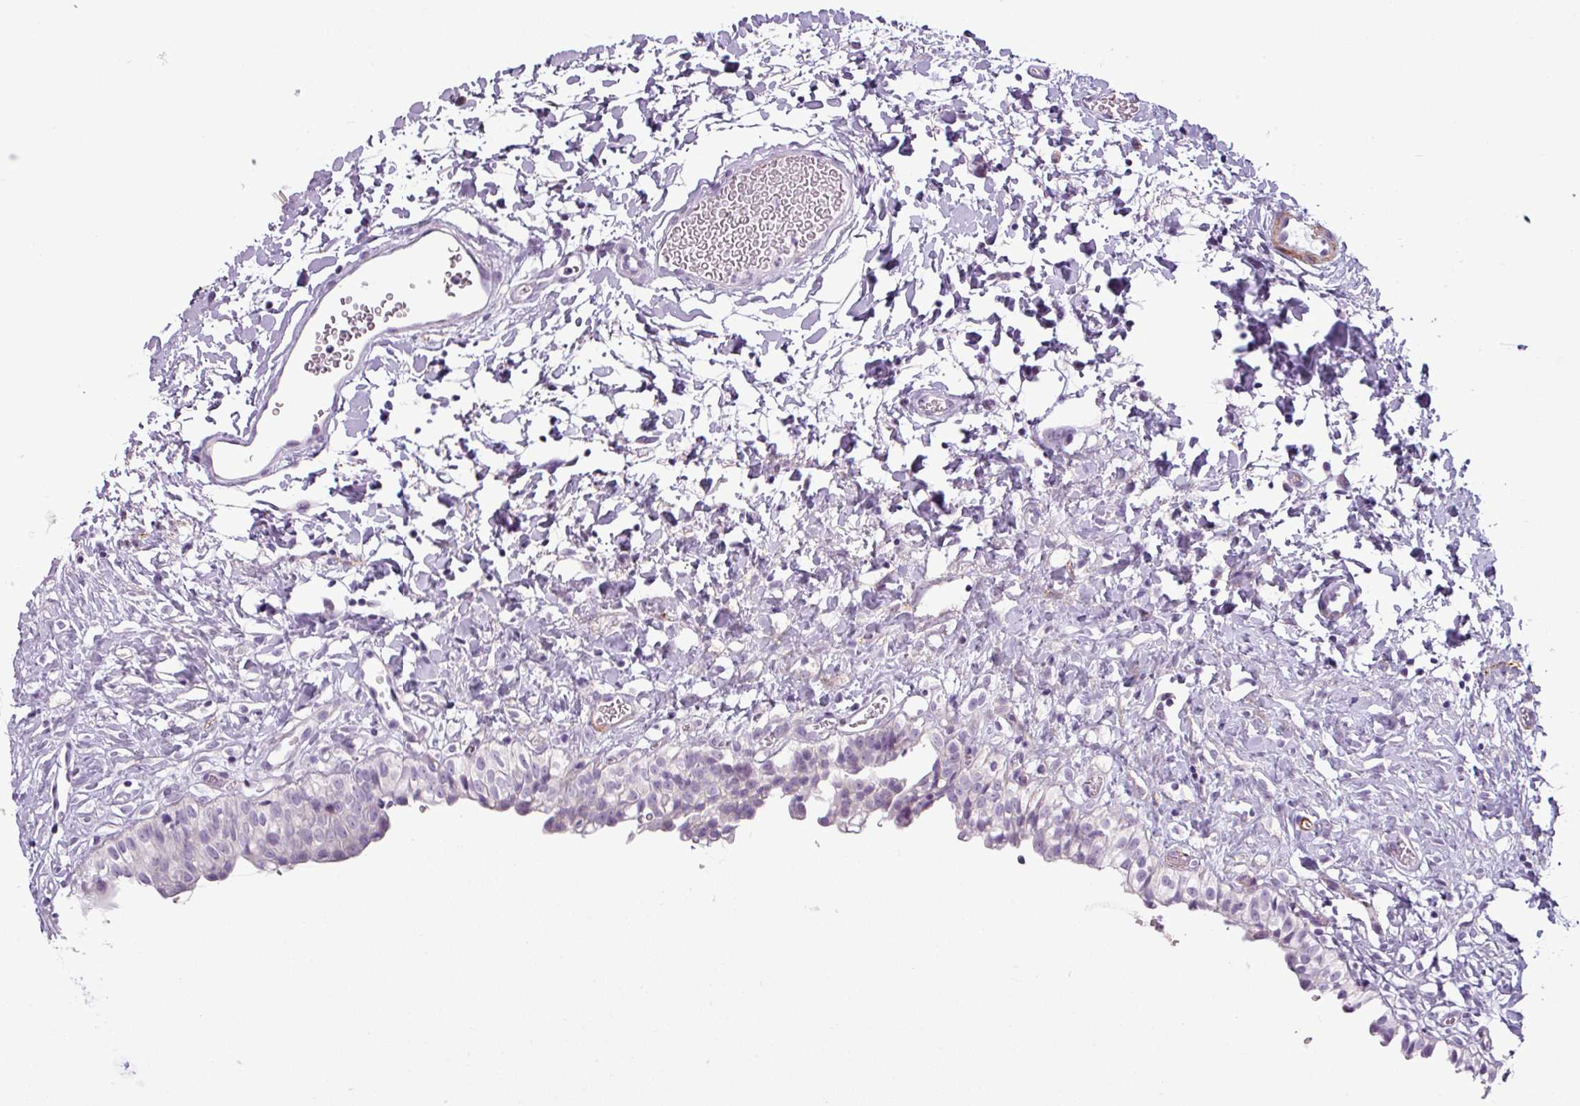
{"staining": {"intensity": "moderate", "quantity": "<25%", "location": "nuclear"}, "tissue": "urinary bladder", "cell_type": "Urothelial cells", "image_type": "normal", "snomed": [{"axis": "morphology", "description": "Normal tissue, NOS"}, {"axis": "topography", "description": "Urinary bladder"}], "caption": "A low amount of moderate nuclear positivity is seen in about <25% of urothelial cells in benign urinary bladder.", "gene": "ATP10A", "patient": {"sex": "male", "age": 51}}